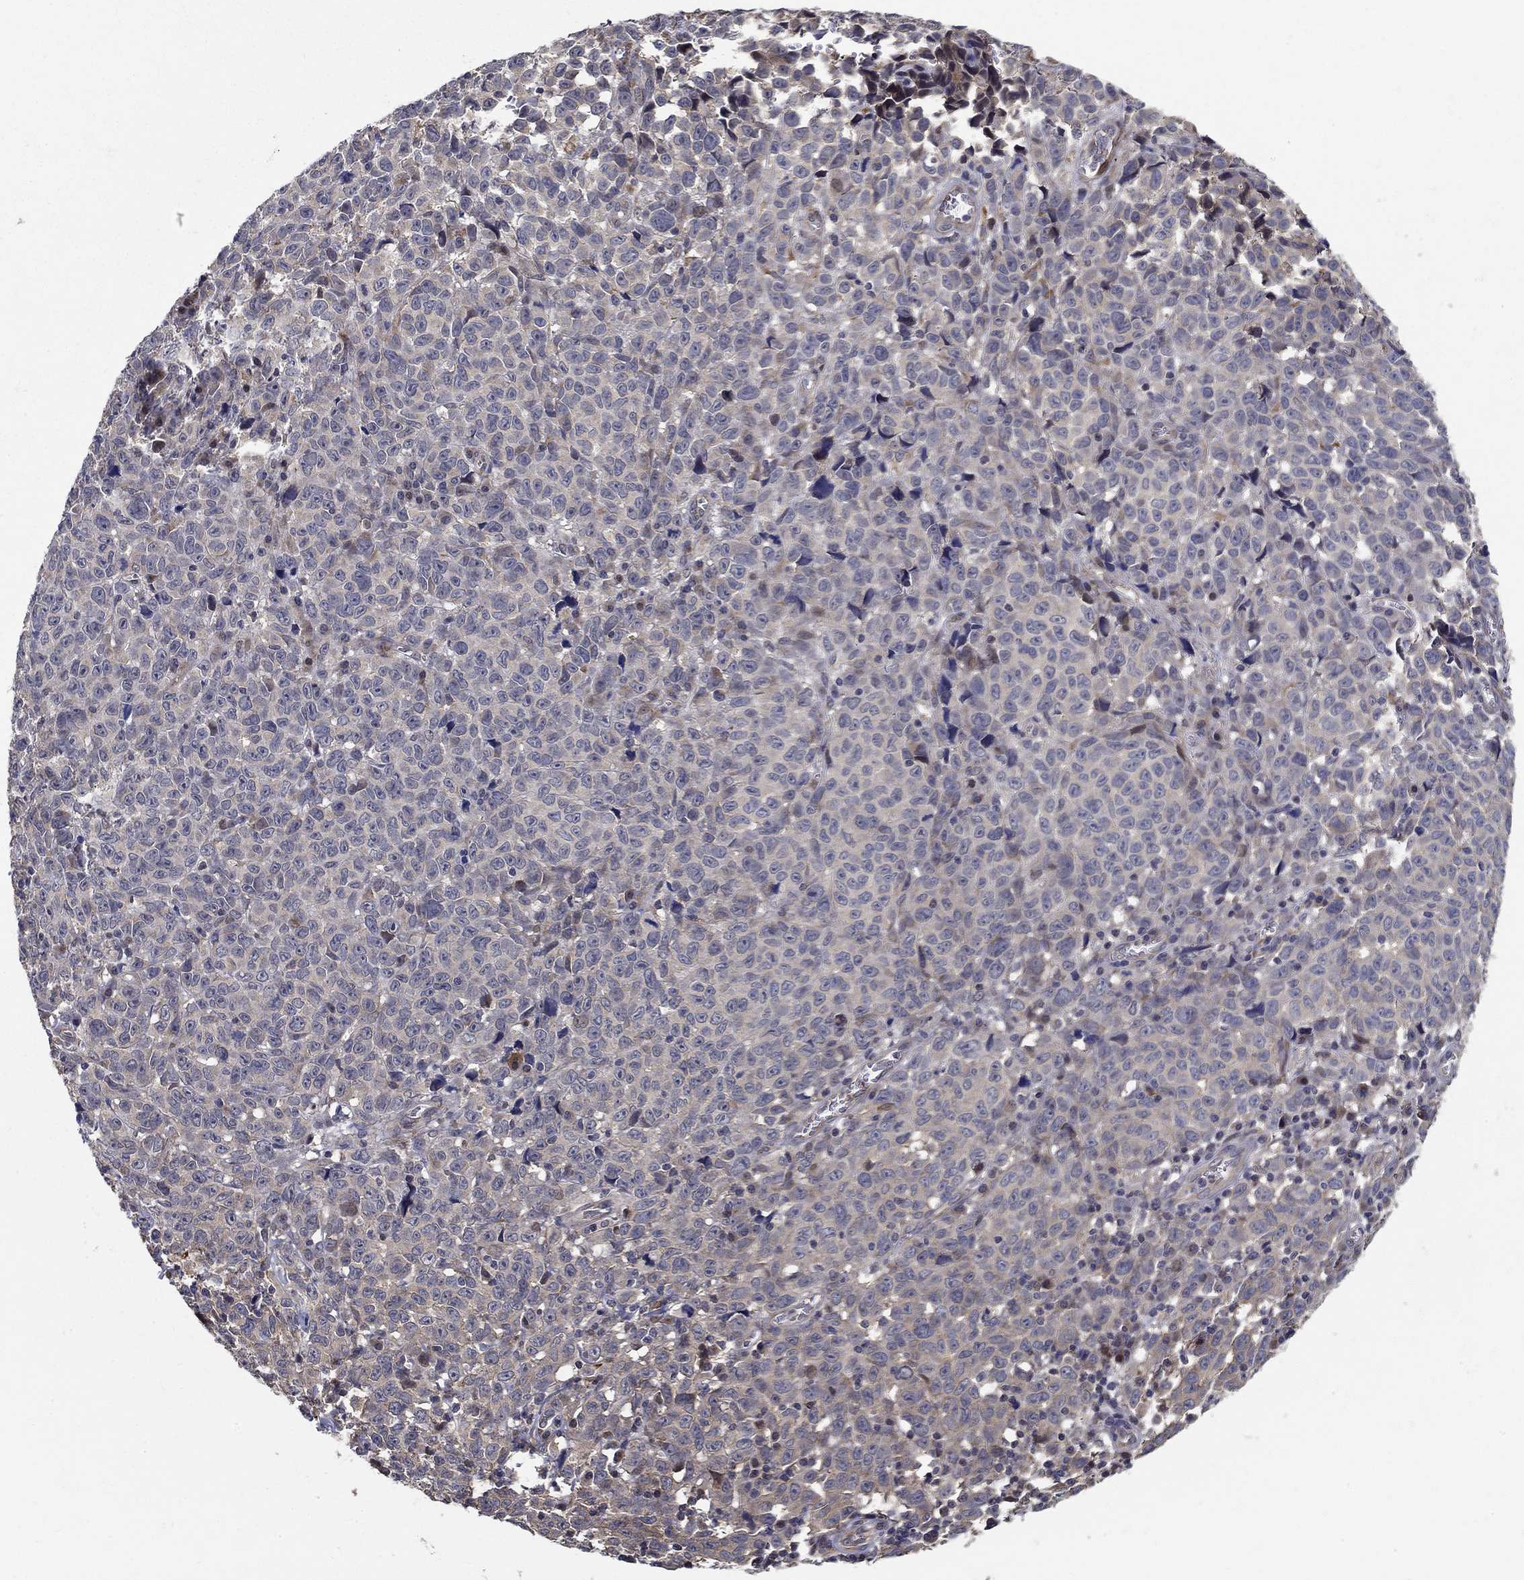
{"staining": {"intensity": "negative", "quantity": "none", "location": "none"}, "tissue": "melanoma", "cell_type": "Tumor cells", "image_type": "cancer", "snomed": [{"axis": "morphology", "description": "Malignant melanoma, NOS"}, {"axis": "topography", "description": "Vulva, labia, clitoris and Bartholin´s gland, NO"}], "caption": "Immunohistochemistry of human melanoma reveals no staining in tumor cells.", "gene": "ZNF594", "patient": {"sex": "female", "age": 75}}